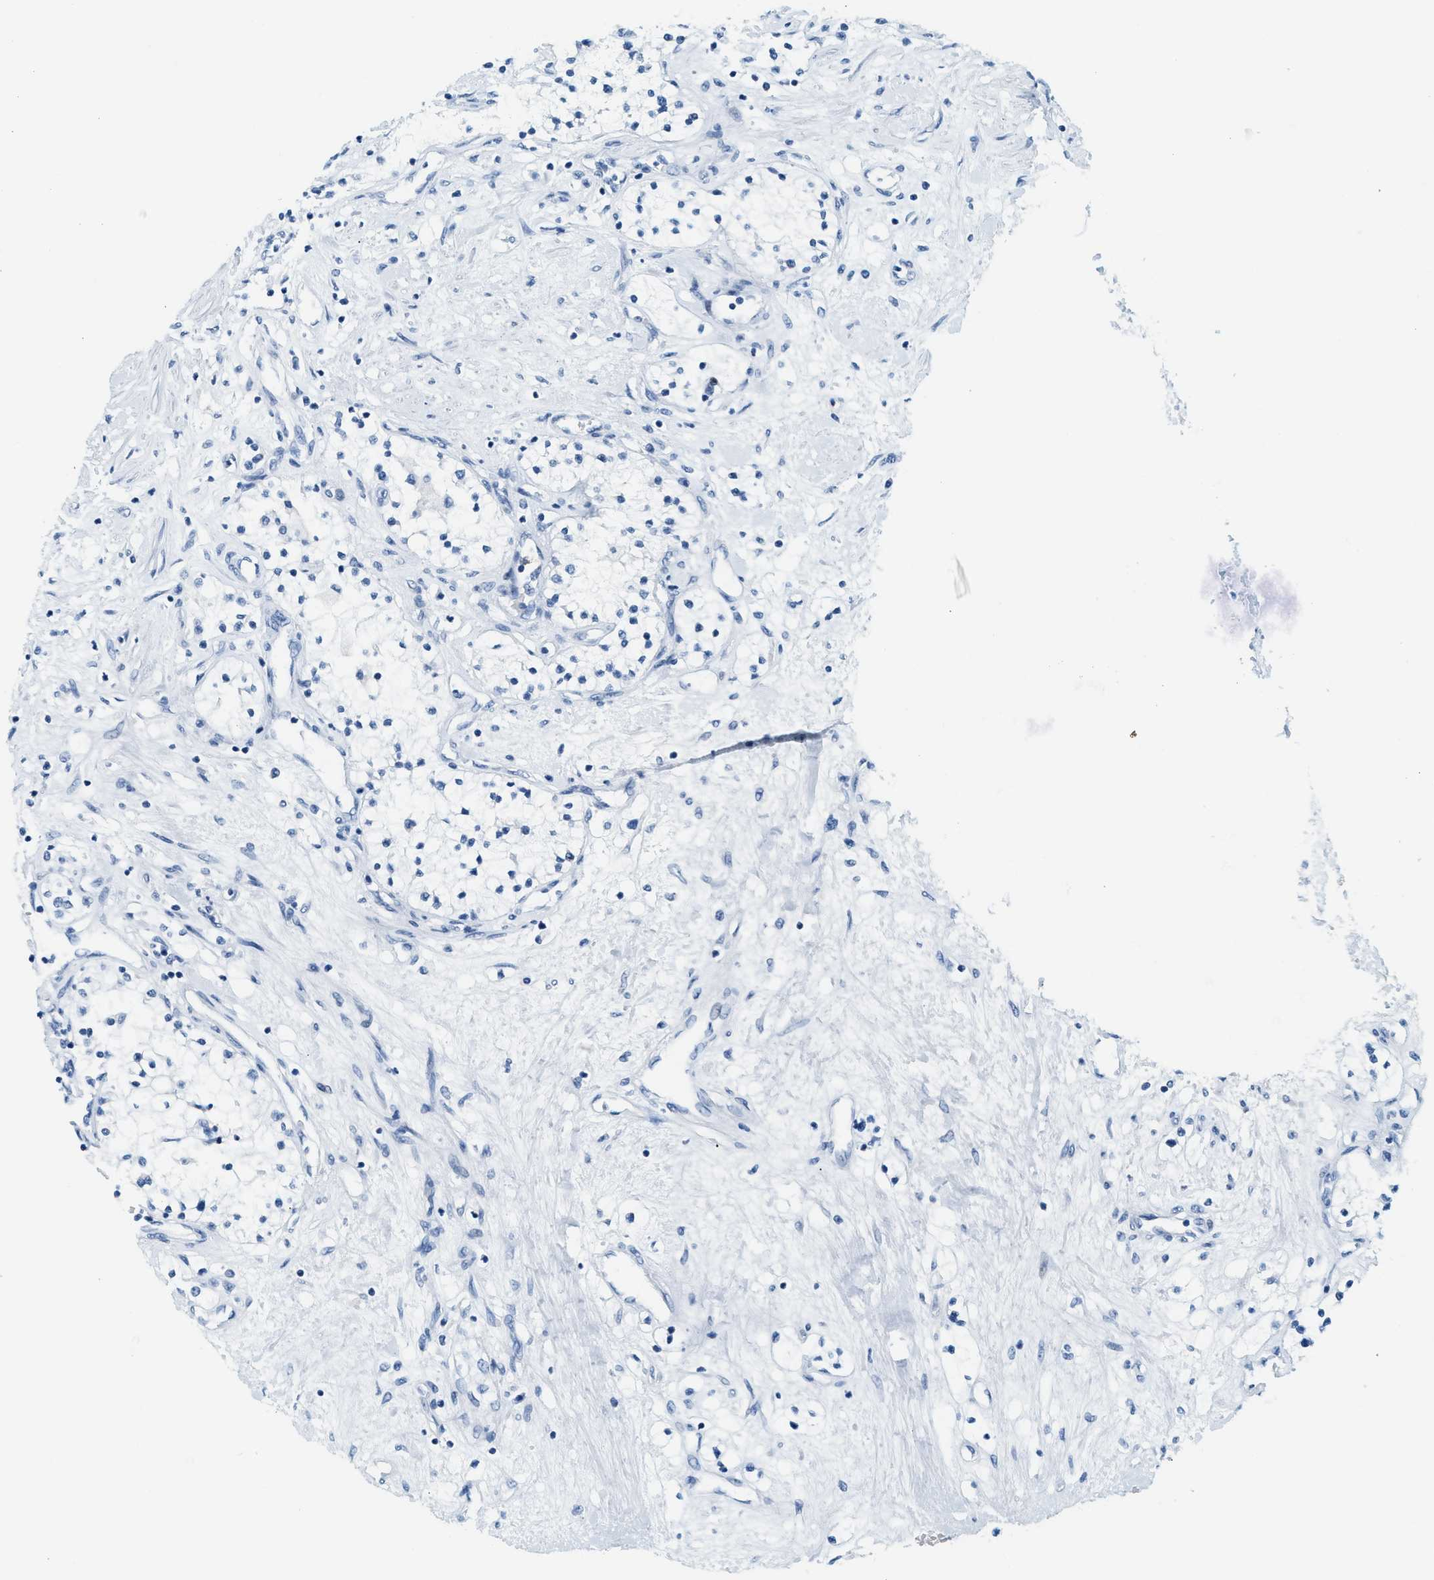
{"staining": {"intensity": "negative", "quantity": "none", "location": "none"}, "tissue": "renal cancer", "cell_type": "Tumor cells", "image_type": "cancer", "snomed": [{"axis": "morphology", "description": "Adenocarcinoma, NOS"}, {"axis": "topography", "description": "Kidney"}], "caption": "A high-resolution micrograph shows immunohistochemistry (IHC) staining of adenocarcinoma (renal), which exhibits no significant expression in tumor cells.", "gene": "LCN2", "patient": {"sex": "male", "age": 68}}